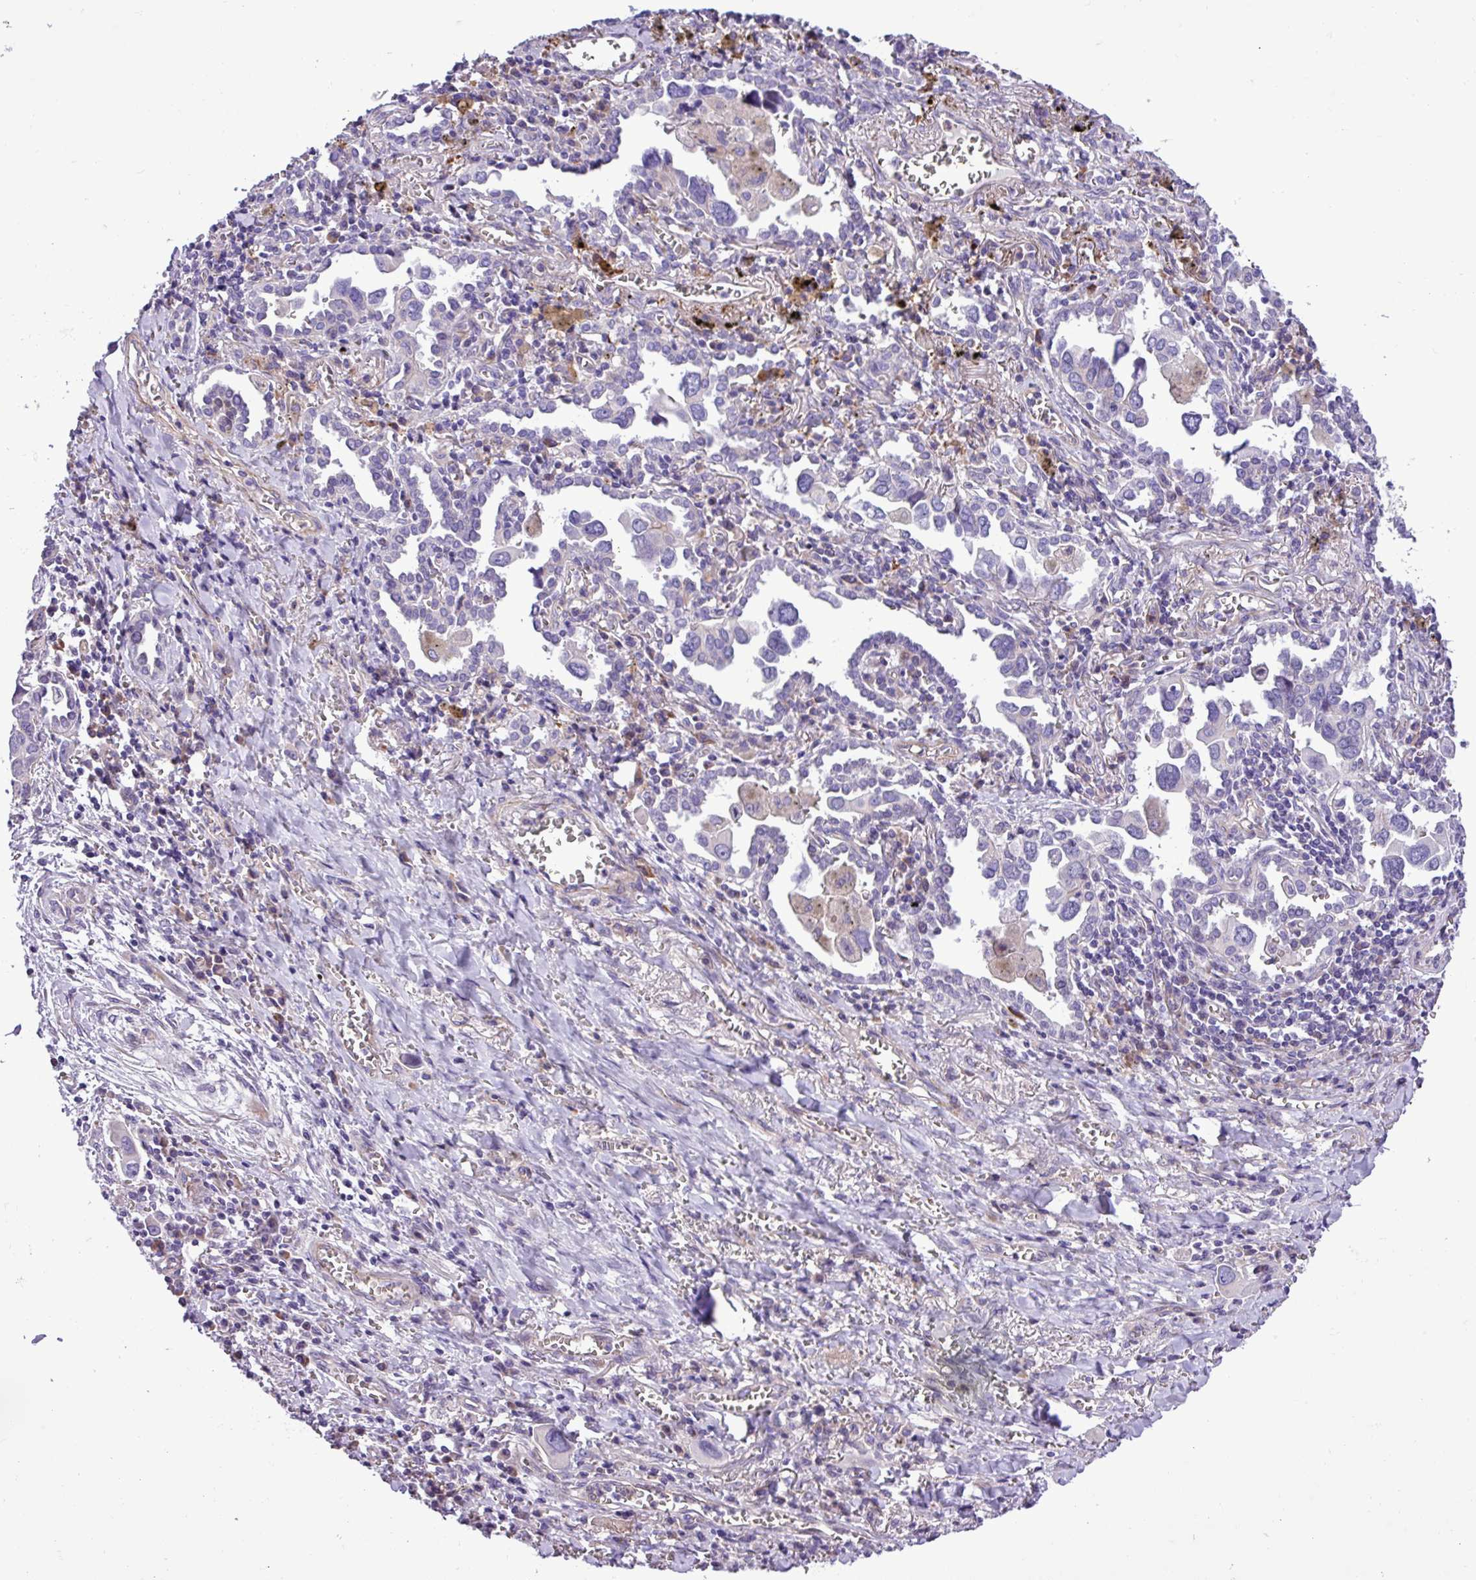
{"staining": {"intensity": "negative", "quantity": "none", "location": "none"}, "tissue": "lung cancer", "cell_type": "Tumor cells", "image_type": "cancer", "snomed": [{"axis": "morphology", "description": "Adenocarcinoma, NOS"}, {"axis": "topography", "description": "Lung"}], "caption": "Protein analysis of lung cancer (adenocarcinoma) displays no significant expression in tumor cells.", "gene": "C11orf91", "patient": {"sex": "male", "age": 76}}